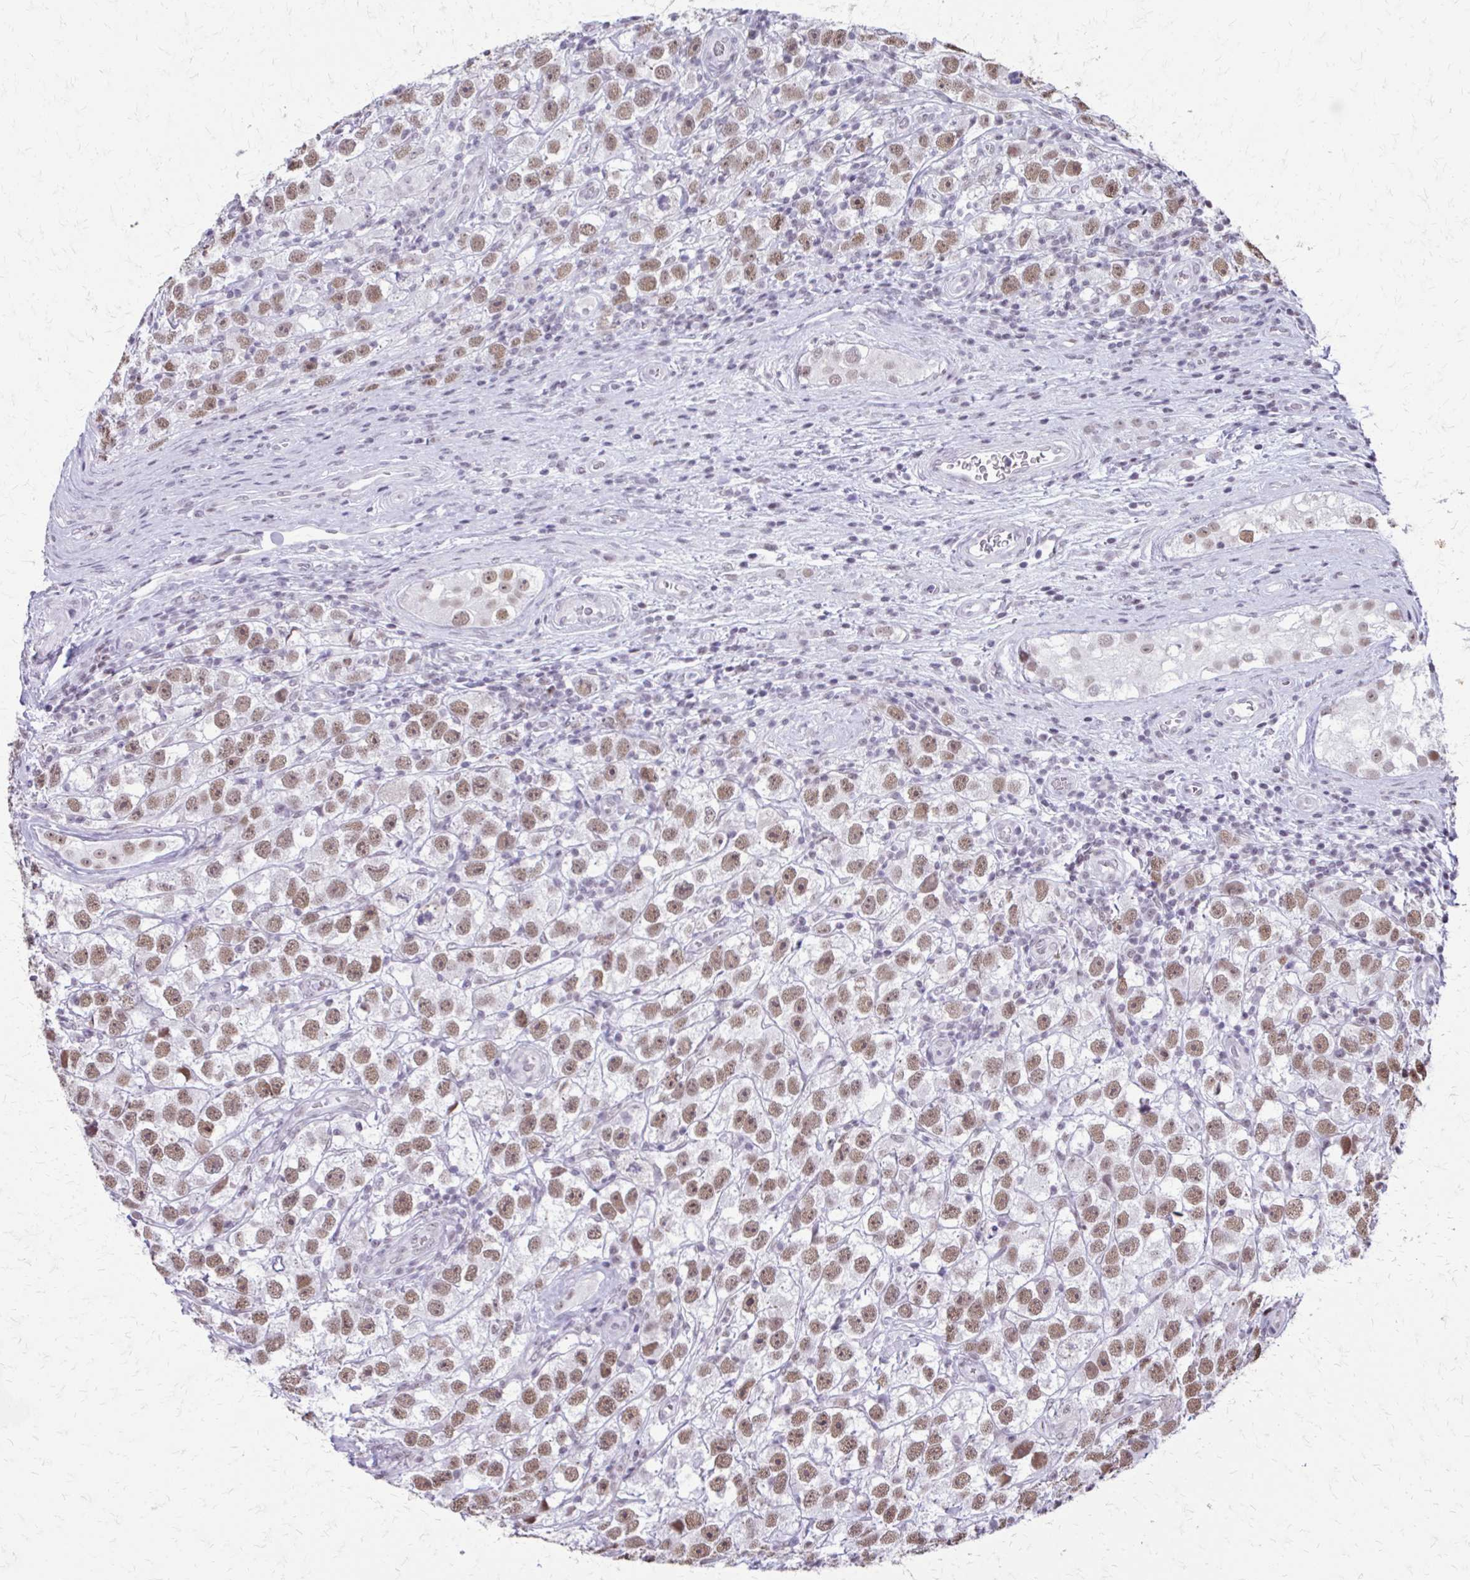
{"staining": {"intensity": "moderate", "quantity": ">75%", "location": "nuclear"}, "tissue": "testis cancer", "cell_type": "Tumor cells", "image_type": "cancer", "snomed": [{"axis": "morphology", "description": "Seminoma, NOS"}, {"axis": "topography", "description": "Testis"}], "caption": "Protein analysis of seminoma (testis) tissue shows moderate nuclear expression in about >75% of tumor cells.", "gene": "SS18", "patient": {"sex": "male", "age": 26}}